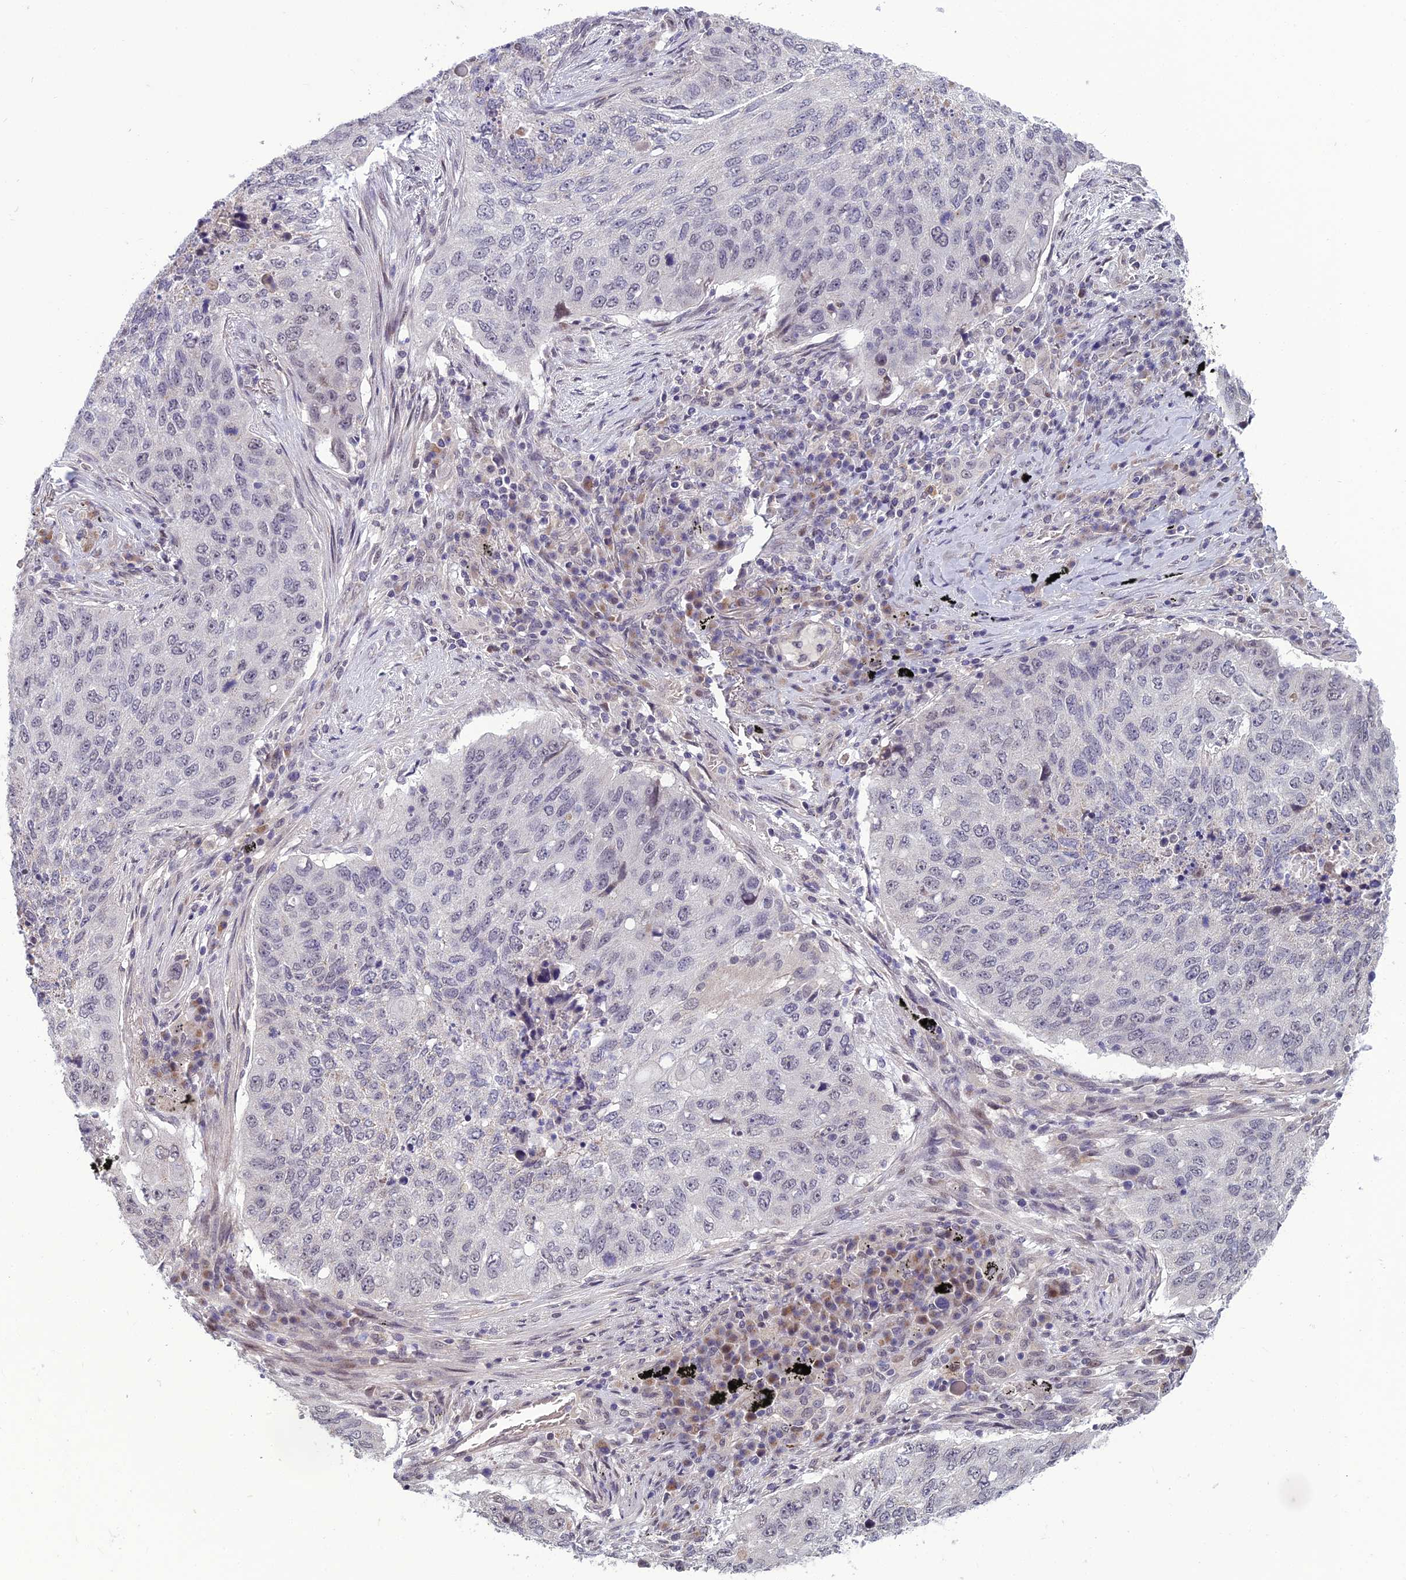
{"staining": {"intensity": "negative", "quantity": "none", "location": "none"}, "tissue": "lung cancer", "cell_type": "Tumor cells", "image_type": "cancer", "snomed": [{"axis": "morphology", "description": "Squamous cell carcinoma, NOS"}, {"axis": "topography", "description": "Lung"}], "caption": "This is a photomicrograph of immunohistochemistry (IHC) staining of squamous cell carcinoma (lung), which shows no positivity in tumor cells. (DAB immunohistochemistry (IHC) with hematoxylin counter stain).", "gene": "FBRS", "patient": {"sex": "female", "age": 63}}